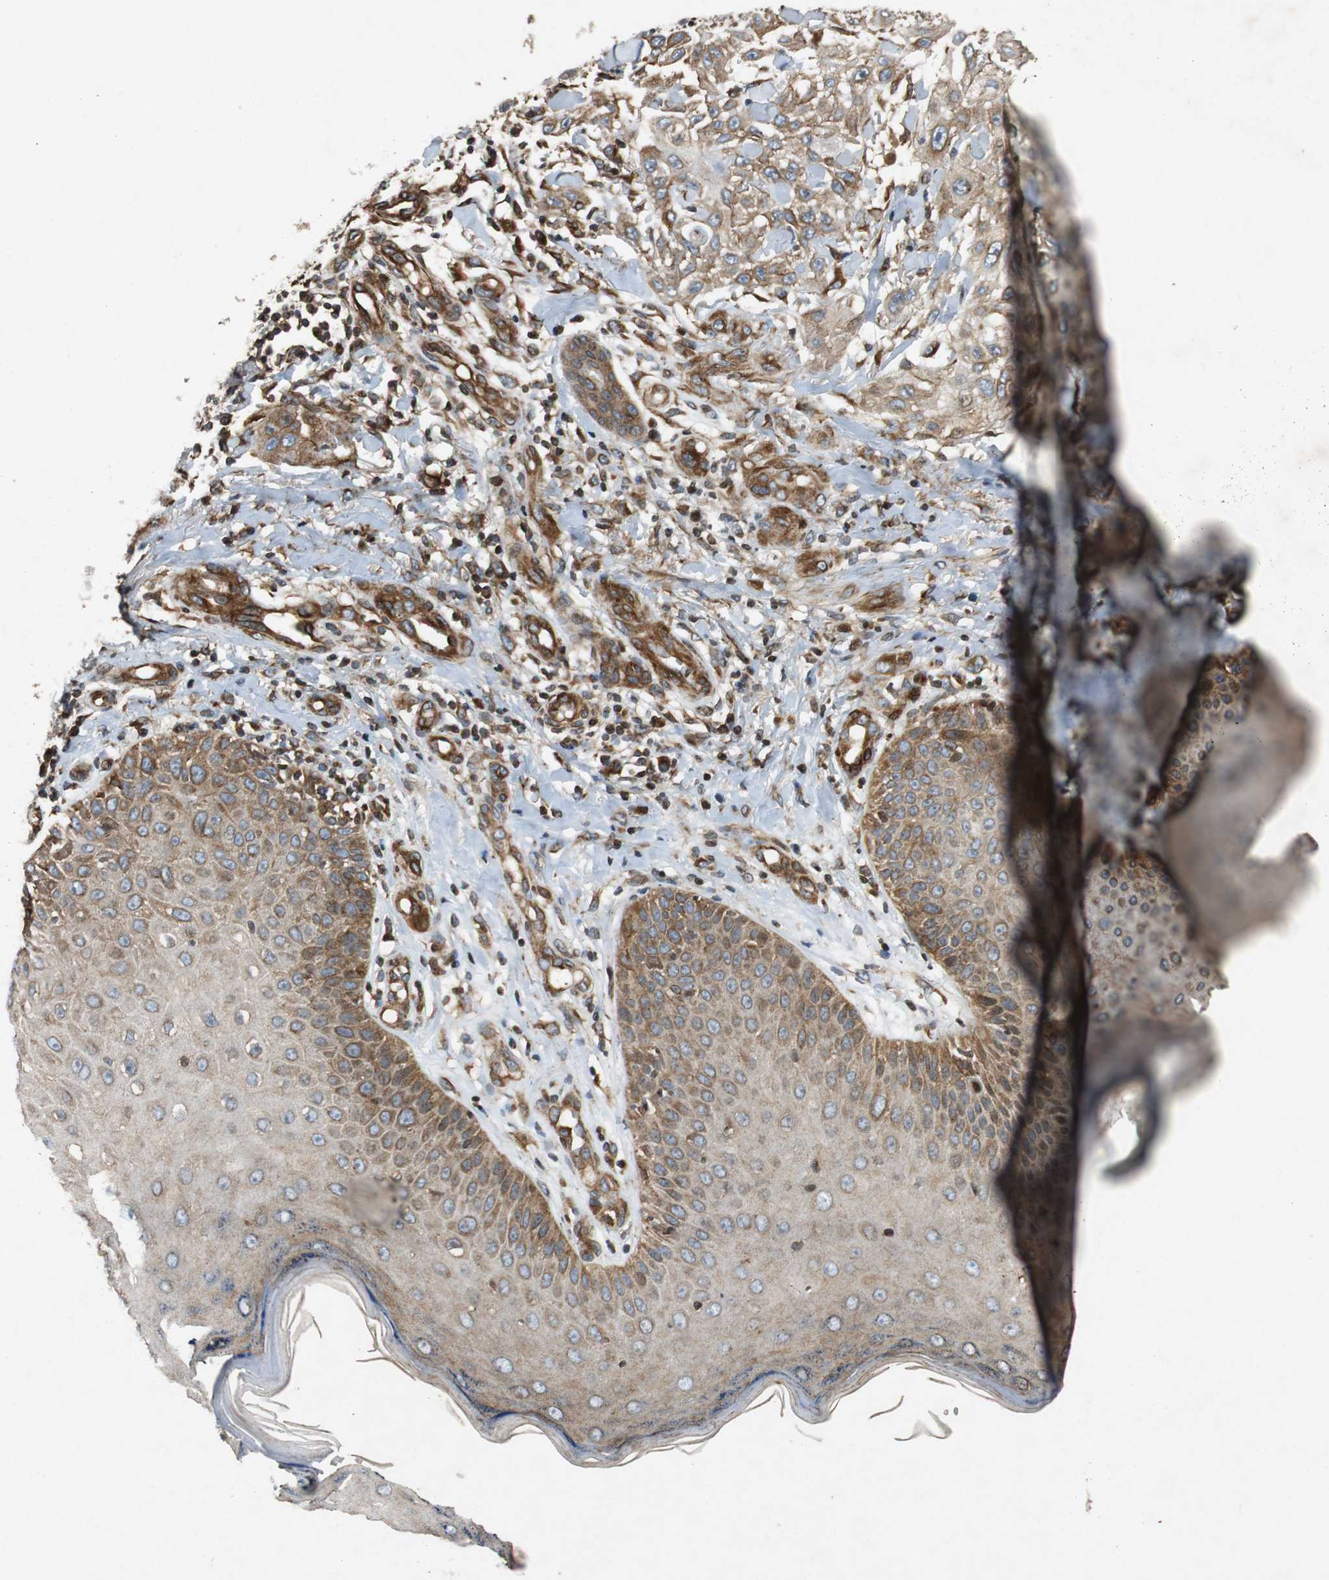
{"staining": {"intensity": "moderate", "quantity": "25%-75%", "location": "cytoplasmic/membranous"}, "tissue": "skin cancer", "cell_type": "Tumor cells", "image_type": "cancer", "snomed": [{"axis": "morphology", "description": "Squamous cell carcinoma, NOS"}, {"axis": "topography", "description": "Skin"}], "caption": "DAB (3,3'-diaminobenzidine) immunohistochemical staining of skin squamous cell carcinoma reveals moderate cytoplasmic/membranous protein expression in about 25%-75% of tumor cells.", "gene": "TUBA4A", "patient": {"sex": "female", "age": 42}}